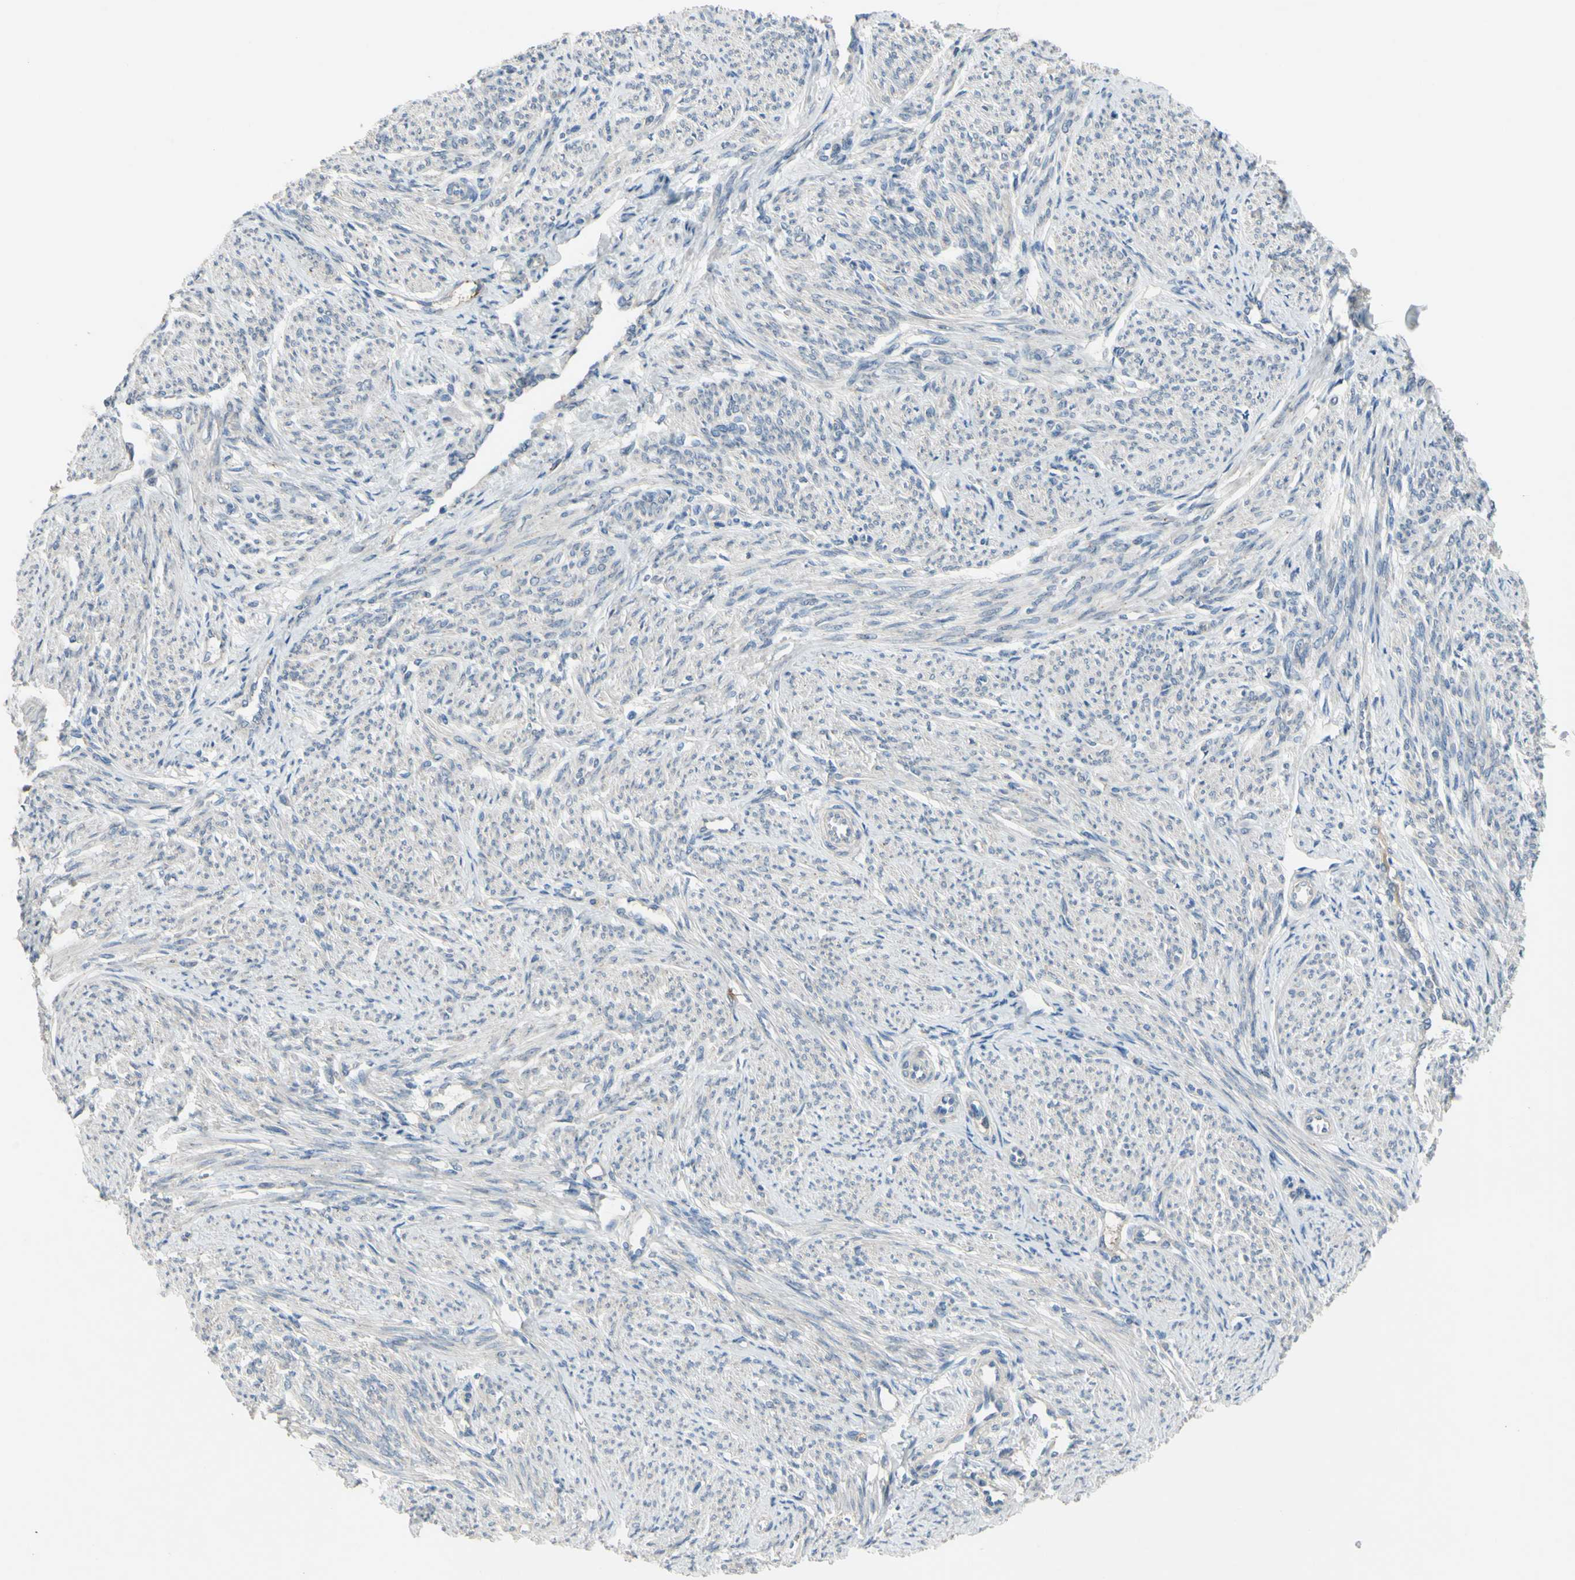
{"staining": {"intensity": "weak", "quantity": "25%-75%", "location": "cytoplasmic/membranous"}, "tissue": "smooth muscle", "cell_type": "Smooth muscle cells", "image_type": "normal", "snomed": [{"axis": "morphology", "description": "Normal tissue, NOS"}, {"axis": "topography", "description": "Smooth muscle"}], "caption": "Weak cytoplasmic/membranous protein expression is seen in about 25%-75% of smooth muscle cells in smooth muscle. The staining is performed using DAB brown chromogen to label protein expression. The nuclei are counter-stained blue using hematoxylin.", "gene": "GRAMD2B", "patient": {"sex": "female", "age": 65}}